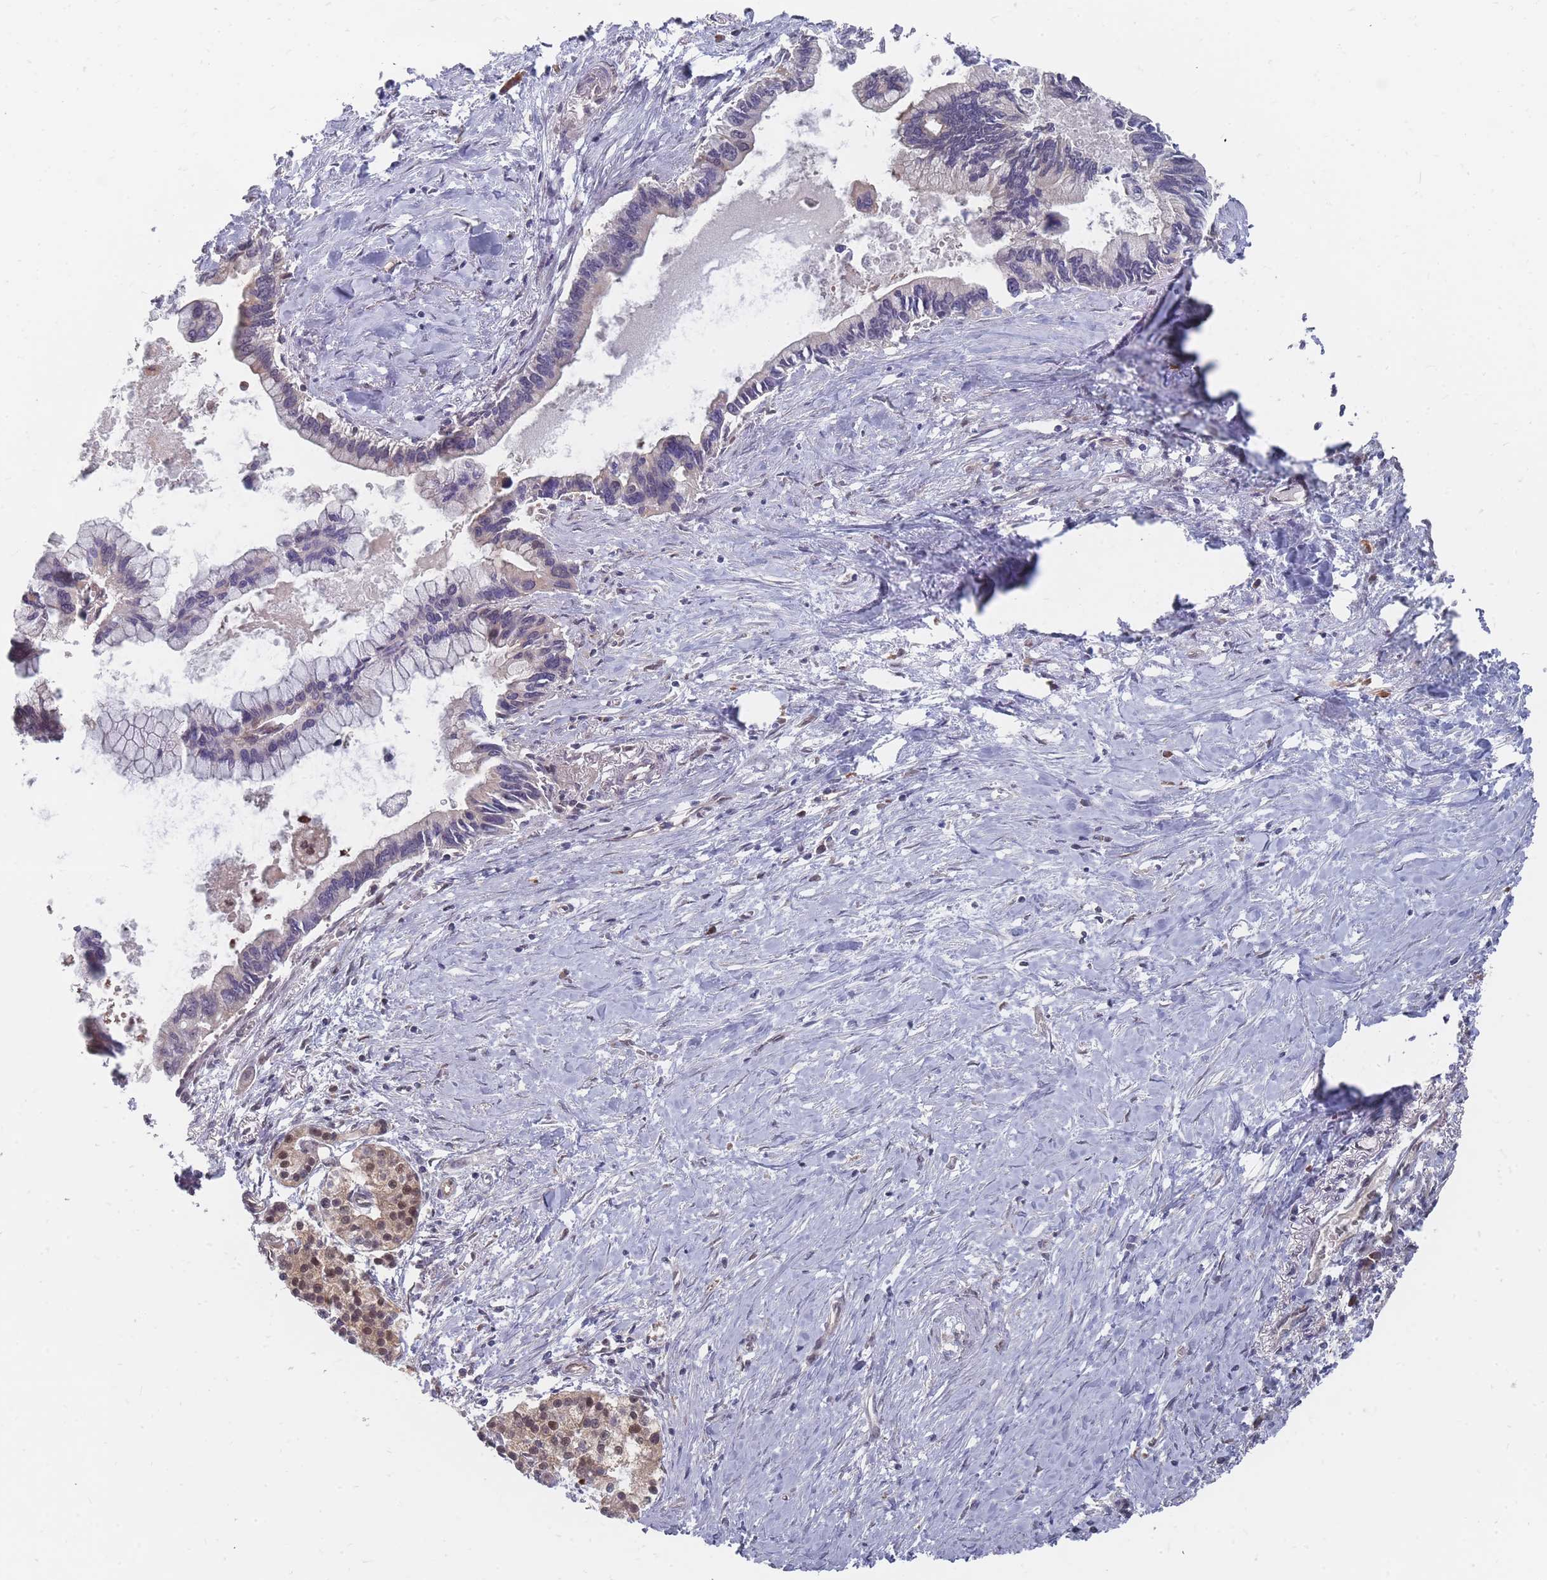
{"staining": {"intensity": "negative", "quantity": "none", "location": "none"}, "tissue": "pancreatic cancer", "cell_type": "Tumor cells", "image_type": "cancer", "snomed": [{"axis": "morphology", "description": "Adenocarcinoma, NOS"}, {"axis": "topography", "description": "Pancreas"}], "caption": "Protein analysis of adenocarcinoma (pancreatic) exhibits no significant staining in tumor cells.", "gene": "NKD1", "patient": {"sex": "female", "age": 83}}